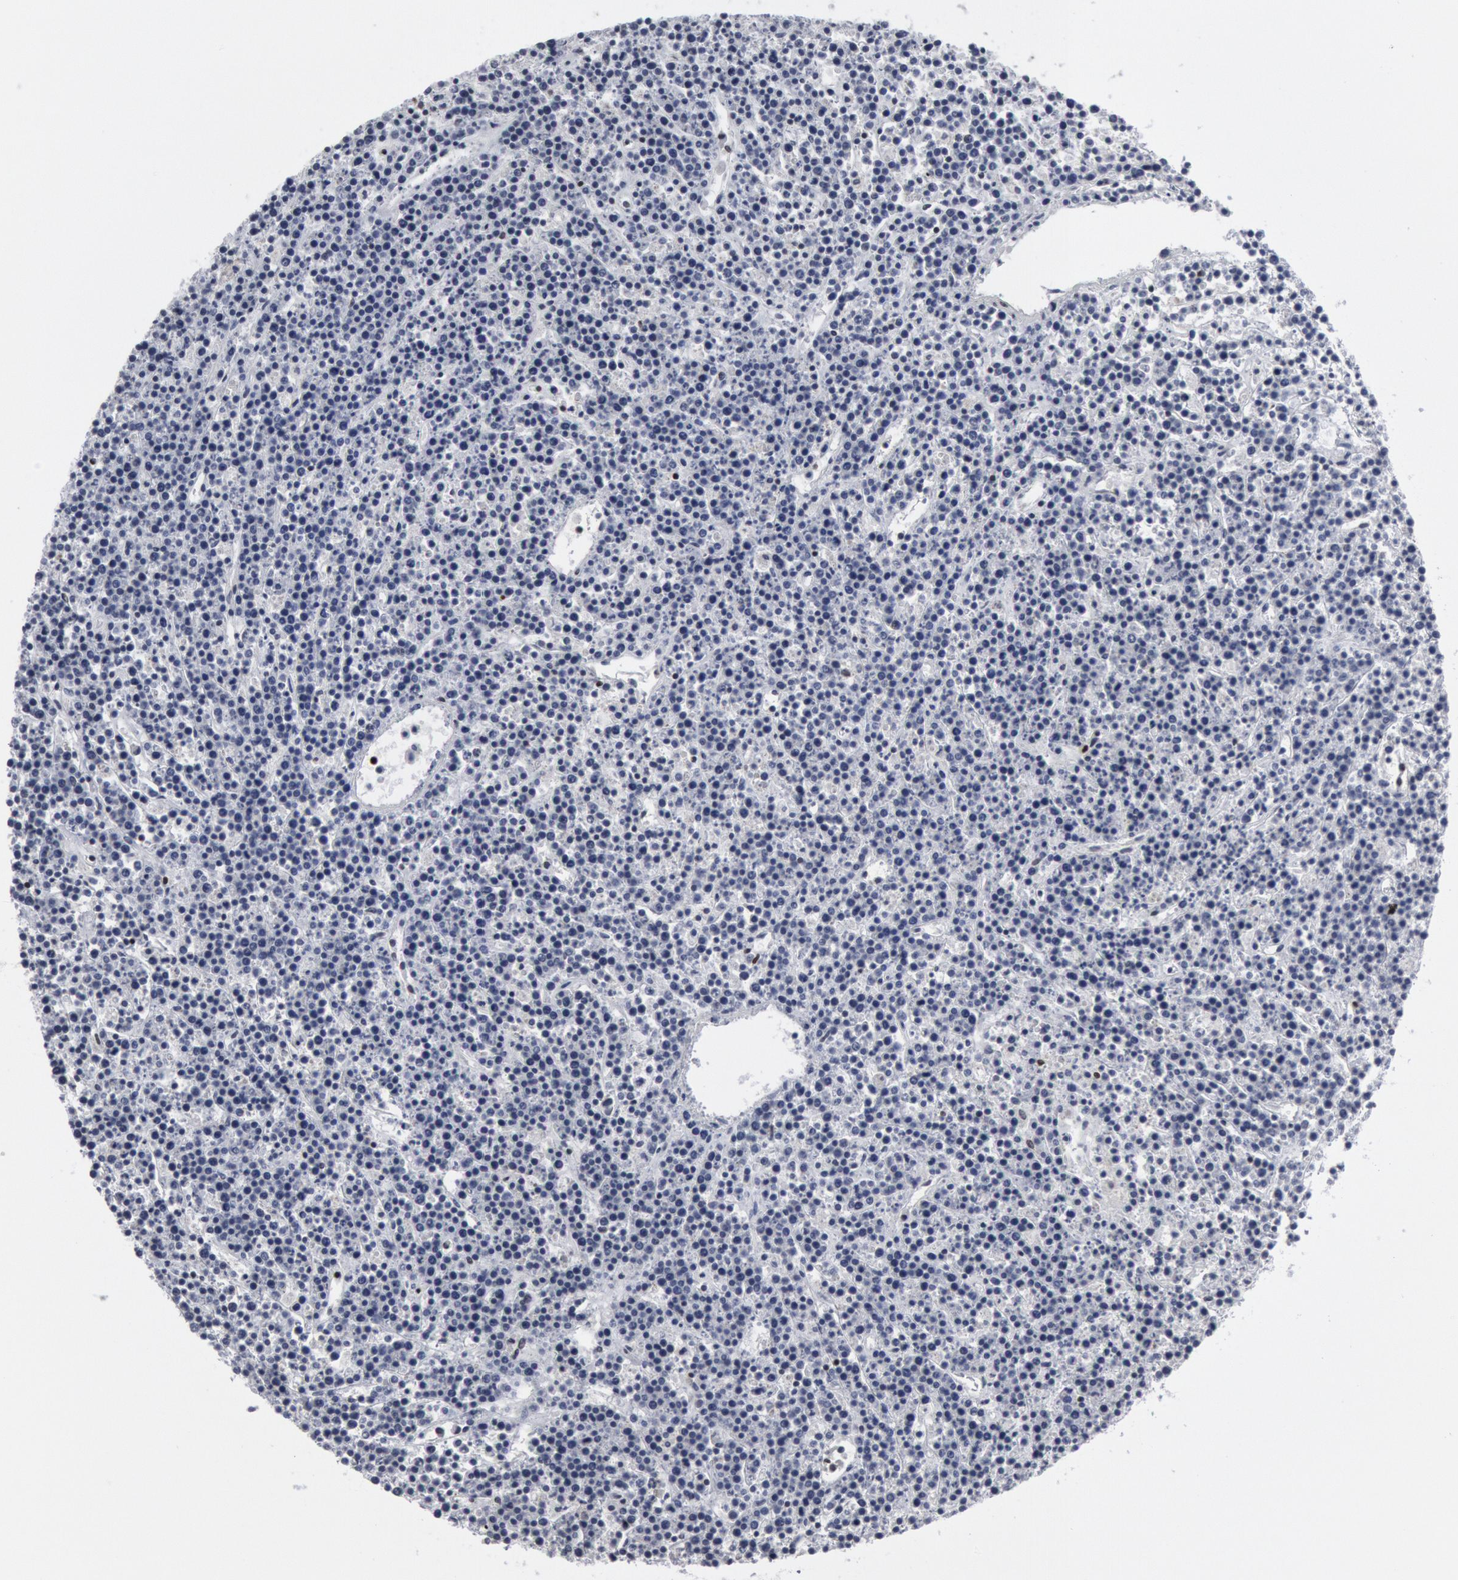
{"staining": {"intensity": "negative", "quantity": "none", "location": "none"}, "tissue": "lymphoma", "cell_type": "Tumor cells", "image_type": "cancer", "snomed": [{"axis": "morphology", "description": "Malignant lymphoma, non-Hodgkin's type, High grade"}, {"axis": "topography", "description": "Ovary"}], "caption": "Tumor cells are negative for protein expression in human lymphoma.", "gene": "MECP2", "patient": {"sex": "female", "age": 56}}